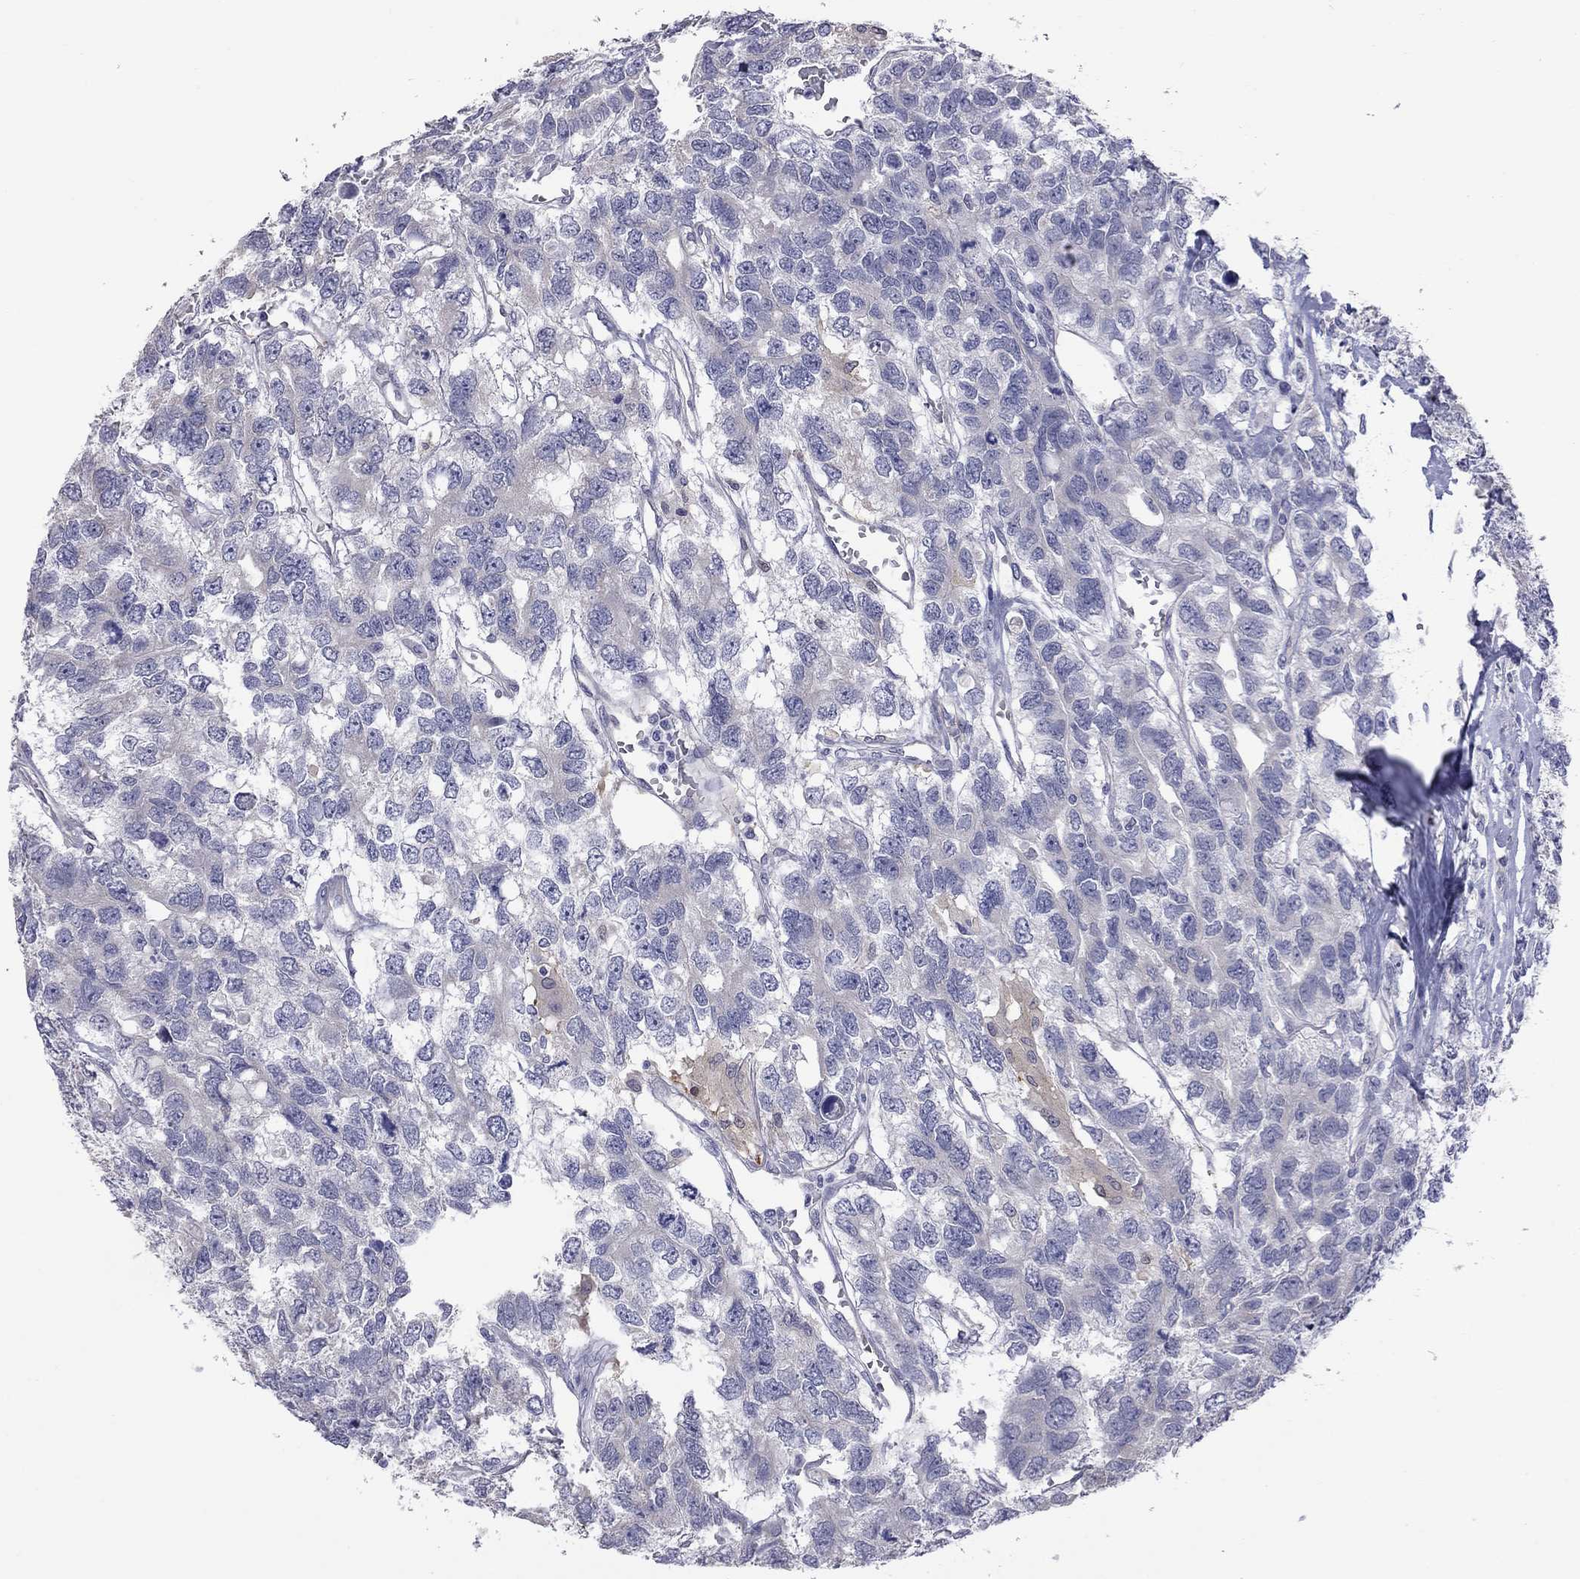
{"staining": {"intensity": "negative", "quantity": "none", "location": "none"}, "tissue": "testis cancer", "cell_type": "Tumor cells", "image_type": "cancer", "snomed": [{"axis": "morphology", "description": "Seminoma, NOS"}, {"axis": "topography", "description": "Testis"}], "caption": "A histopathology image of human testis cancer is negative for staining in tumor cells.", "gene": "HYLS1", "patient": {"sex": "male", "age": 52}}